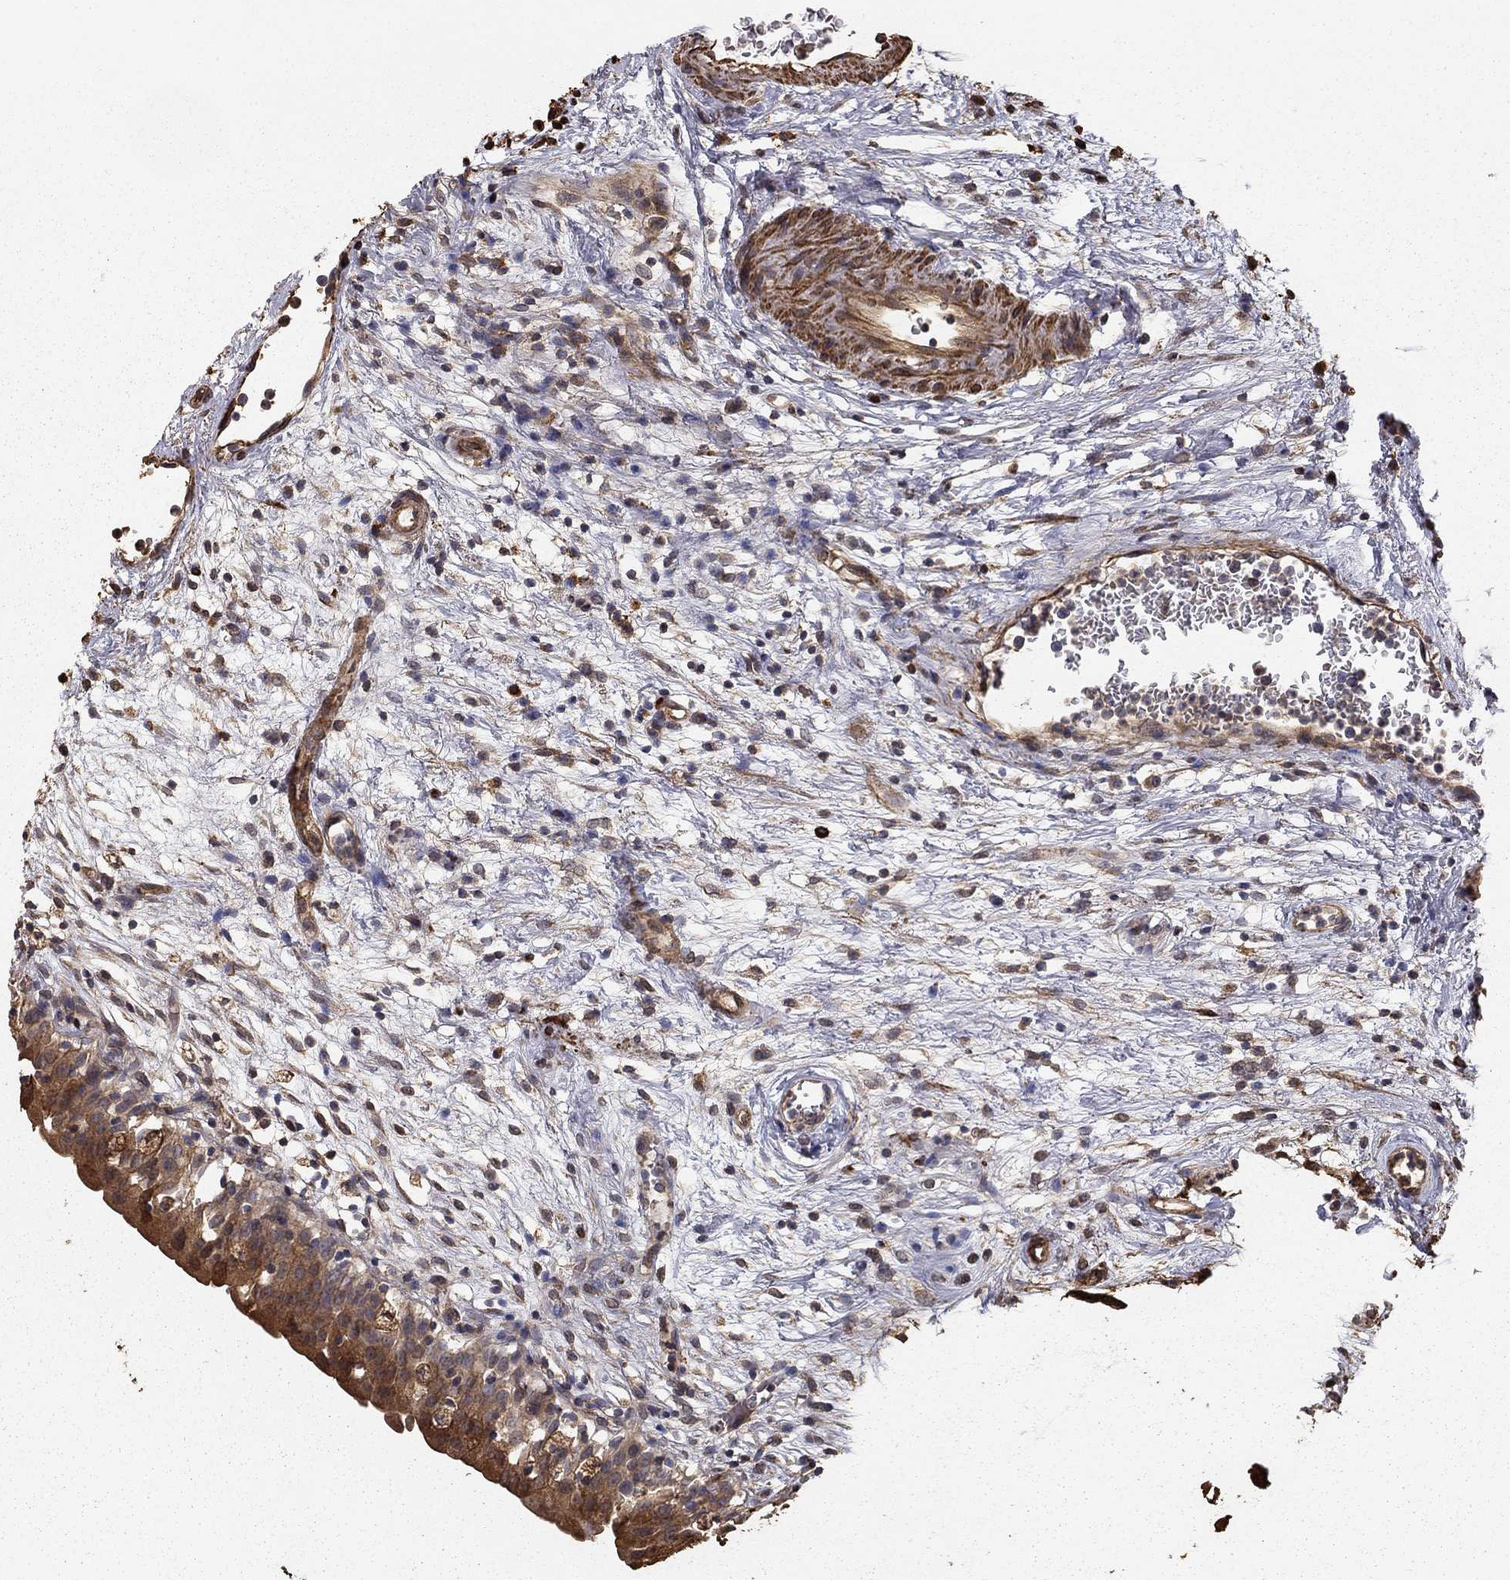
{"staining": {"intensity": "moderate", "quantity": "25%-75%", "location": "cytoplasmic/membranous"}, "tissue": "urinary bladder", "cell_type": "Urothelial cells", "image_type": "normal", "snomed": [{"axis": "morphology", "description": "Normal tissue, NOS"}, {"axis": "topography", "description": "Urinary bladder"}], "caption": "An immunohistochemistry histopathology image of normal tissue is shown. Protein staining in brown shows moderate cytoplasmic/membranous positivity in urinary bladder within urothelial cells.", "gene": "HABP4", "patient": {"sex": "male", "age": 76}}